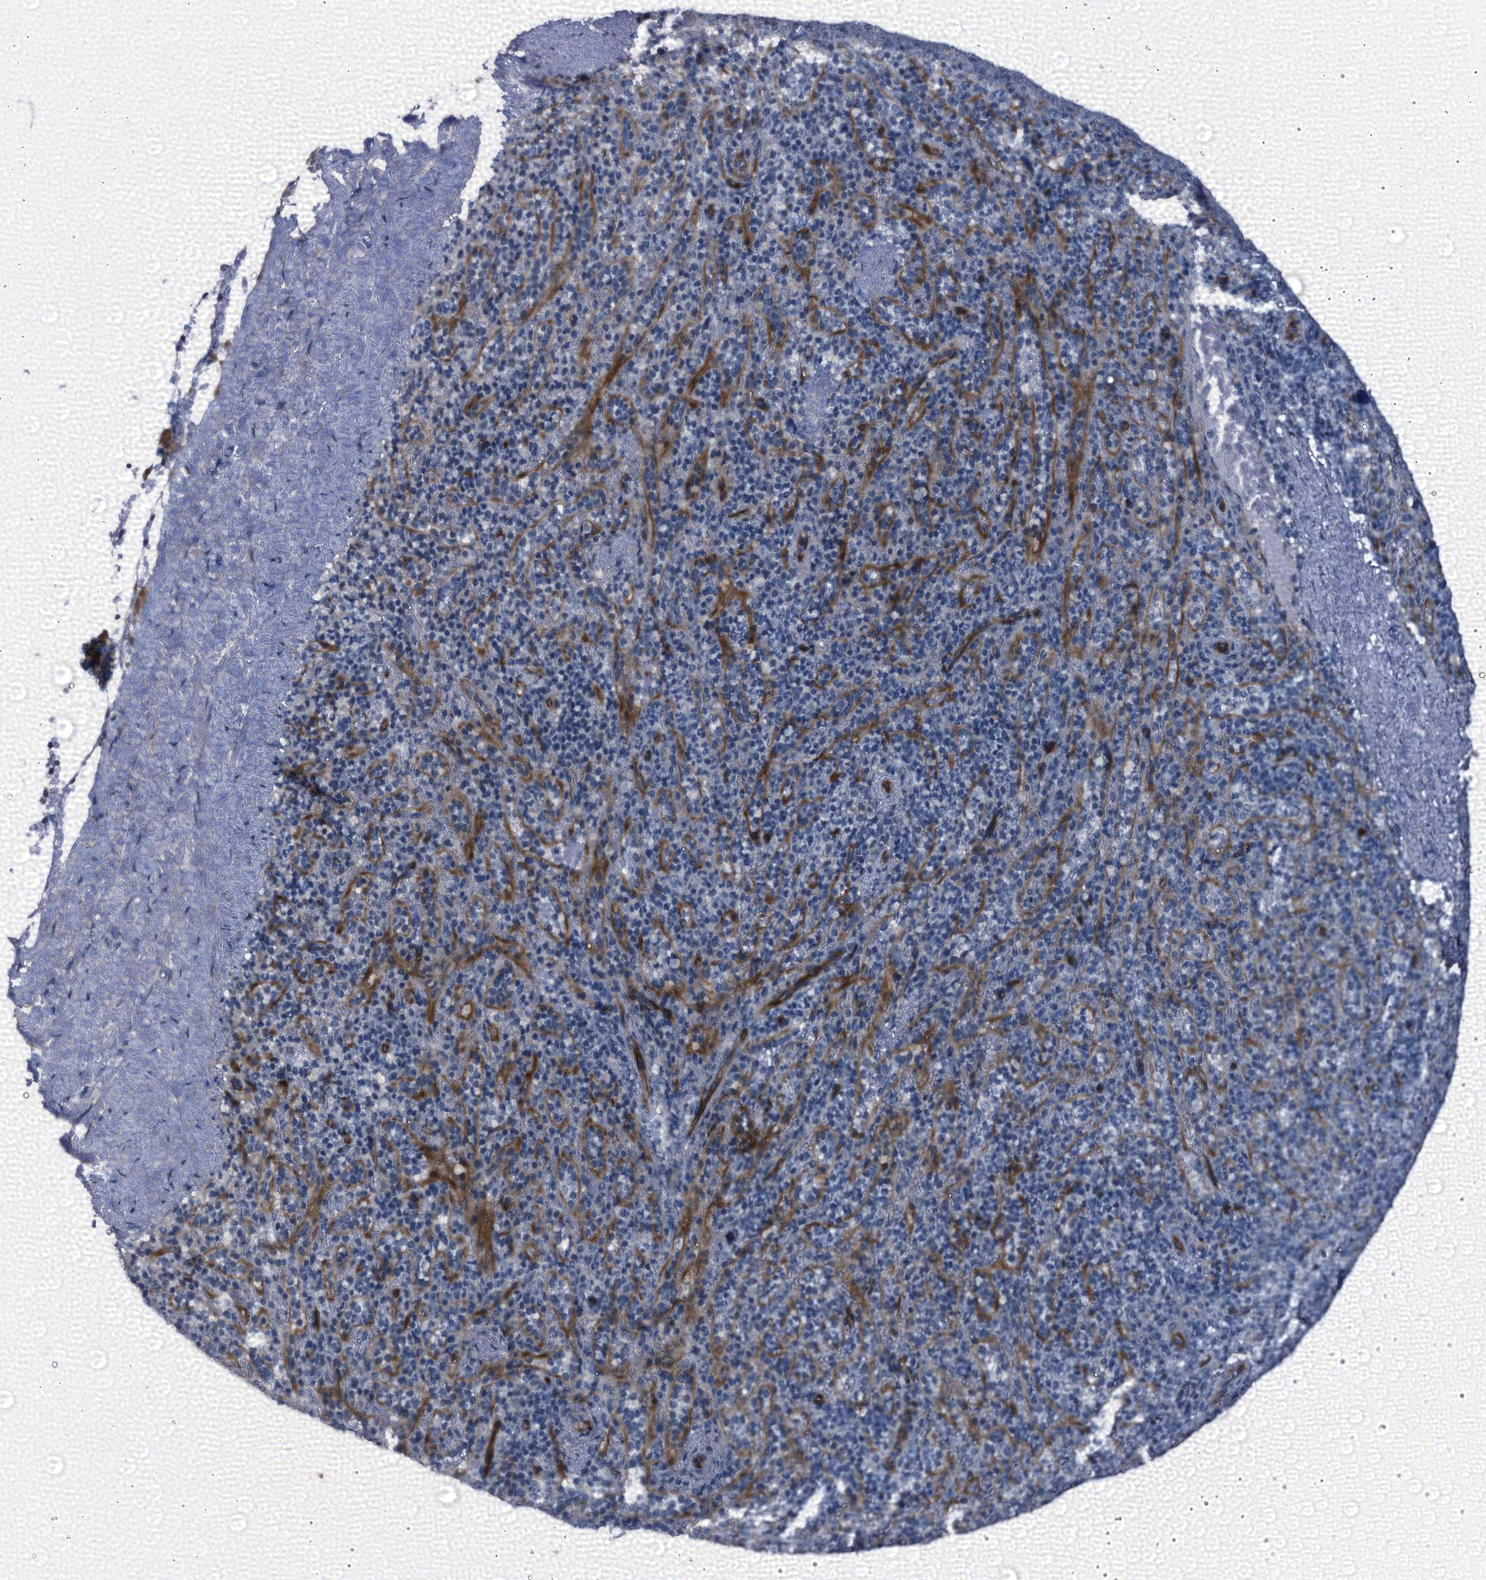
{"staining": {"intensity": "negative", "quantity": "none", "location": "none"}, "tissue": "spleen", "cell_type": "Cells in red pulp", "image_type": "normal", "snomed": [{"axis": "morphology", "description": "Normal tissue, NOS"}, {"axis": "topography", "description": "Spleen"}], "caption": "Cells in red pulp show no significant staining in benign spleen. (DAB immunohistochemistry, high magnification).", "gene": "EMG1", "patient": {"sex": "female", "age": 21}}